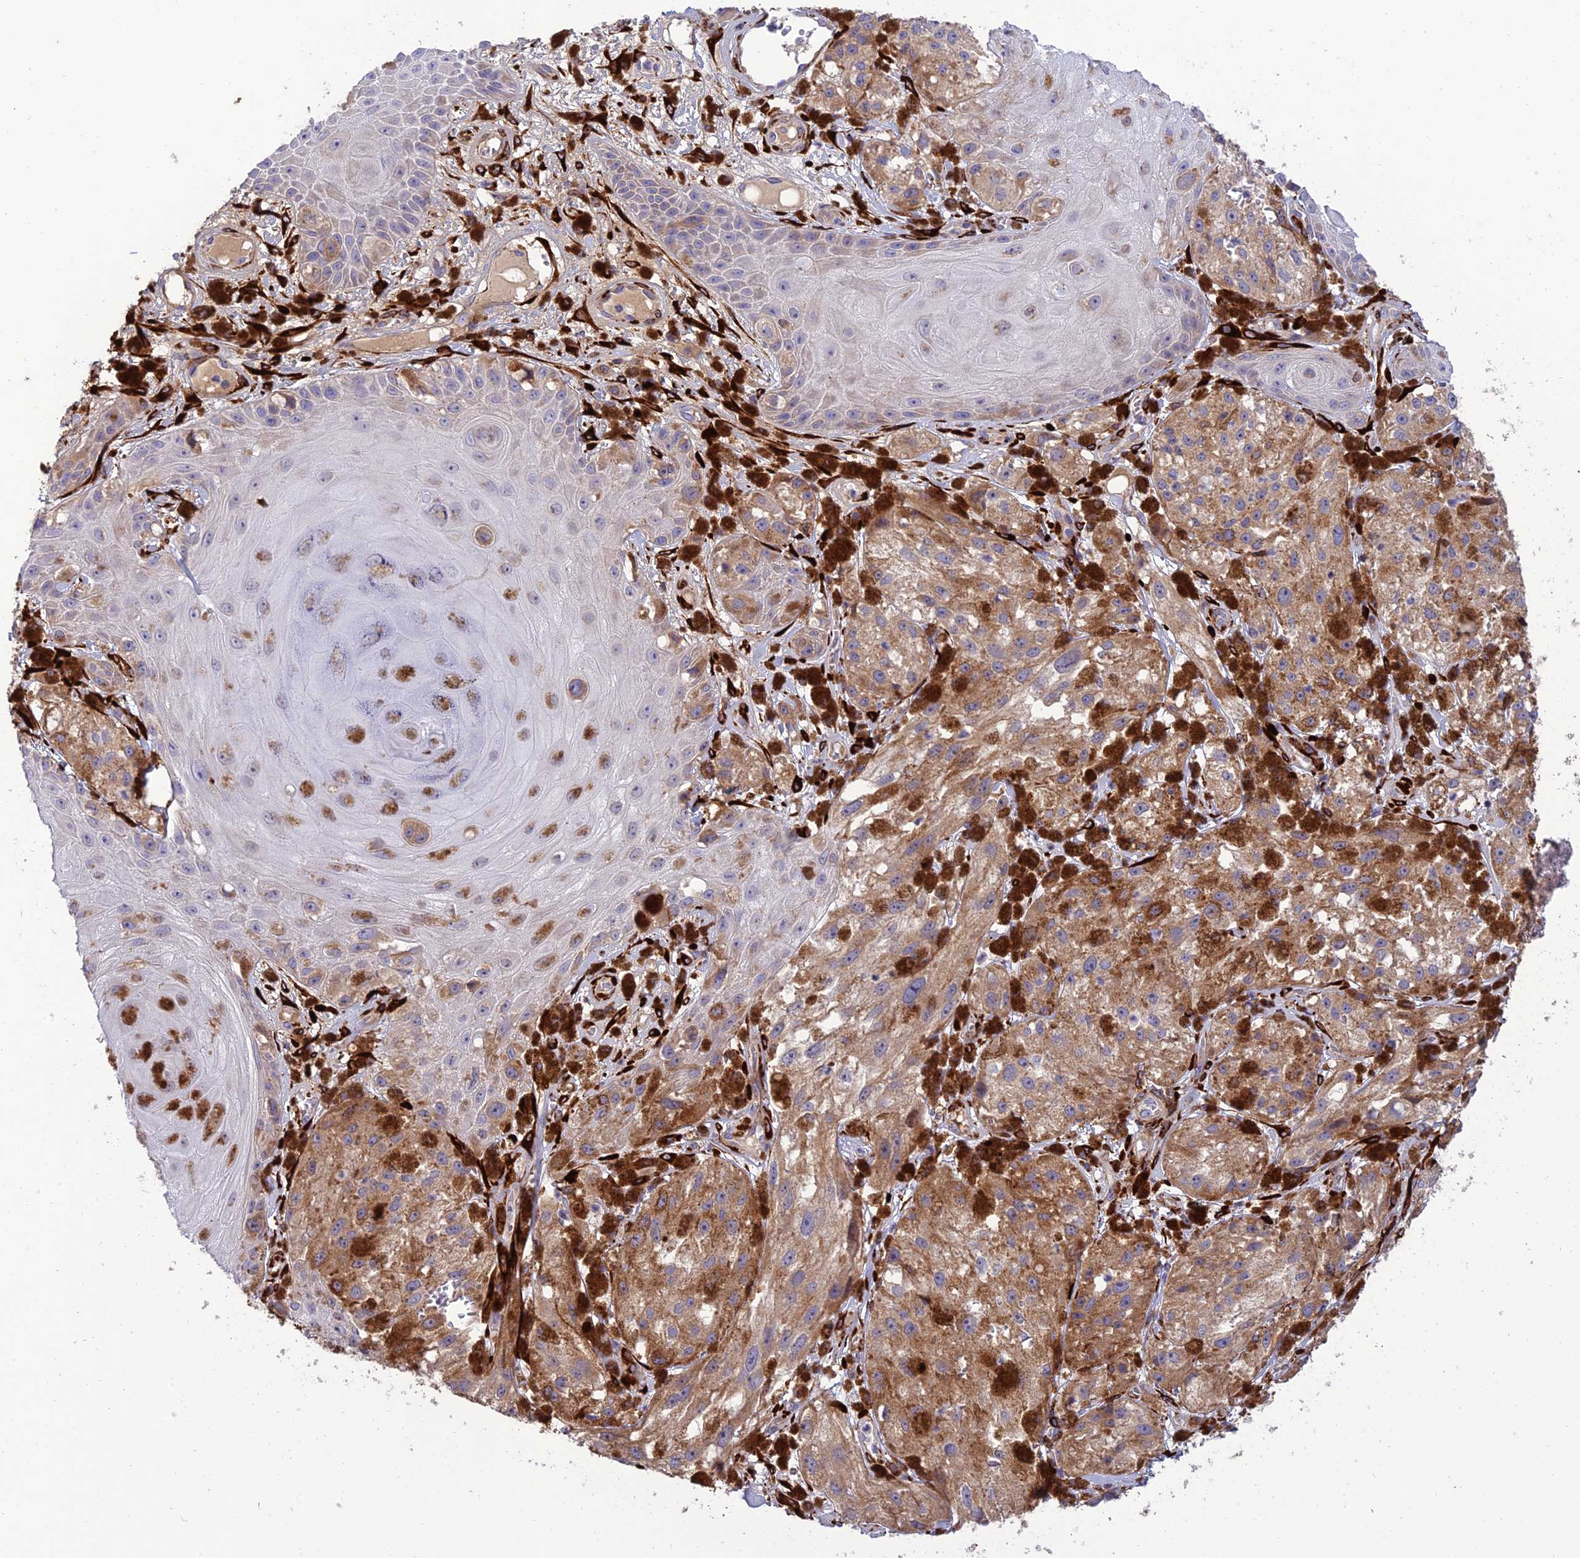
{"staining": {"intensity": "moderate", "quantity": ">75%", "location": "cytoplasmic/membranous"}, "tissue": "melanoma", "cell_type": "Tumor cells", "image_type": "cancer", "snomed": [{"axis": "morphology", "description": "Malignant melanoma, NOS"}, {"axis": "topography", "description": "Skin"}], "caption": "The immunohistochemical stain labels moderate cytoplasmic/membranous expression in tumor cells of malignant melanoma tissue.", "gene": "RCN3", "patient": {"sex": "male", "age": 88}}